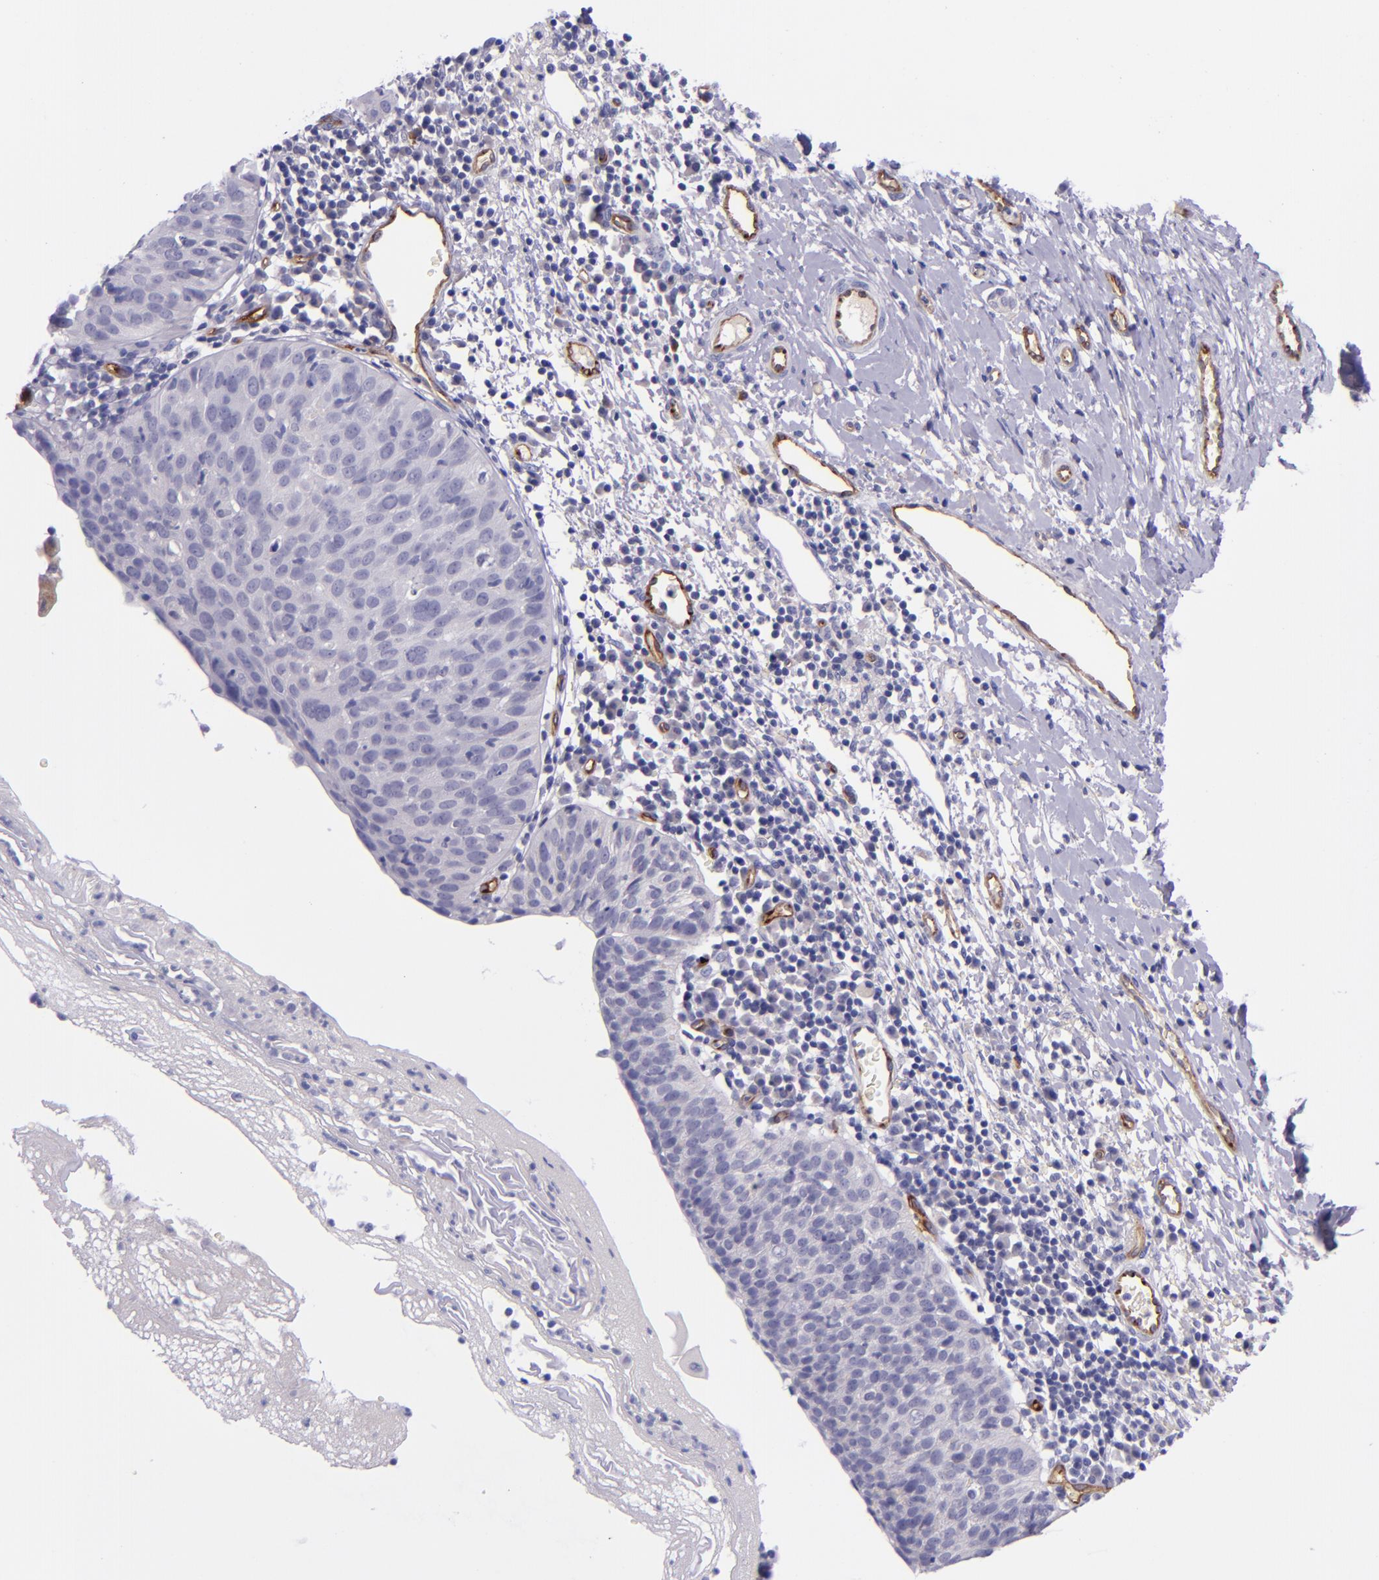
{"staining": {"intensity": "negative", "quantity": "none", "location": "none"}, "tissue": "cervical cancer", "cell_type": "Tumor cells", "image_type": "cancer", "snomed": [{"axis": "morphology", "description": "Normal tissue, NOS"}, {"axis": "morphology", "description": "Squamous cell carcinoma, NOS"}, {"axis": "topography", "description": "Cervix"}], "caption": "Human squamous cell carcinoma (cervical) stained for a protein using immunohistochemistry displays no positivity in tumor cells.", "gene": "NOS3", "patient": {"sex": "female", "age": 39}}